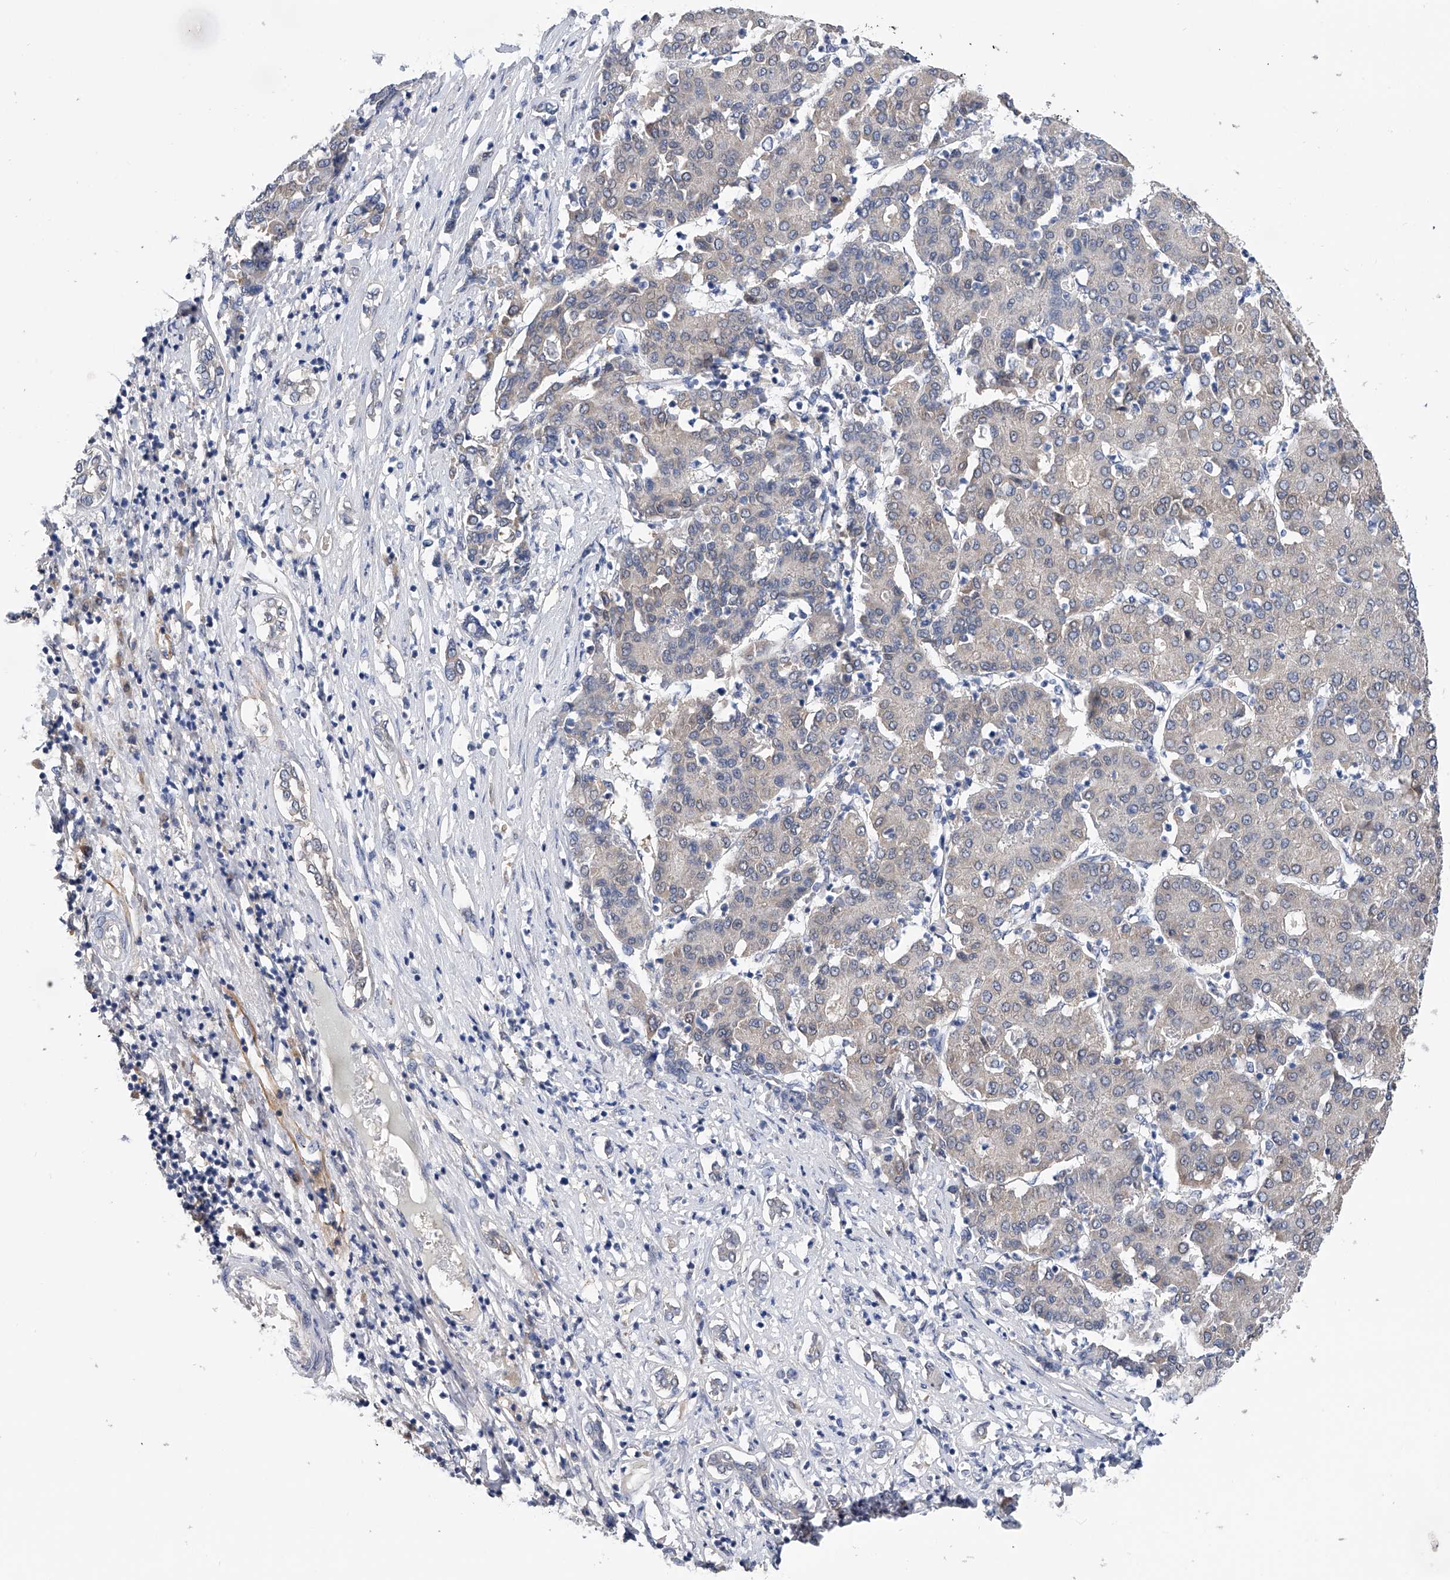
{"staining": {"intensity": "negative", "quantity": "none", "location": "none"}, "tissue": "liver cancer", "cell_type": "Tumor cells", "image_type": "cancer", "snomed": [{"axis": "morphology", "description": "Carcinoma, Hepatocellular, NOS"}, {"axis": "topography", "description": "Liver"}], "caption": "This is an IHC histopathology image of liver cancer (hepatocellular carcinoma). There is no expression in tumor cells.", "gene": "PGM3", "patient": {"sex": "male", "age": 65}}